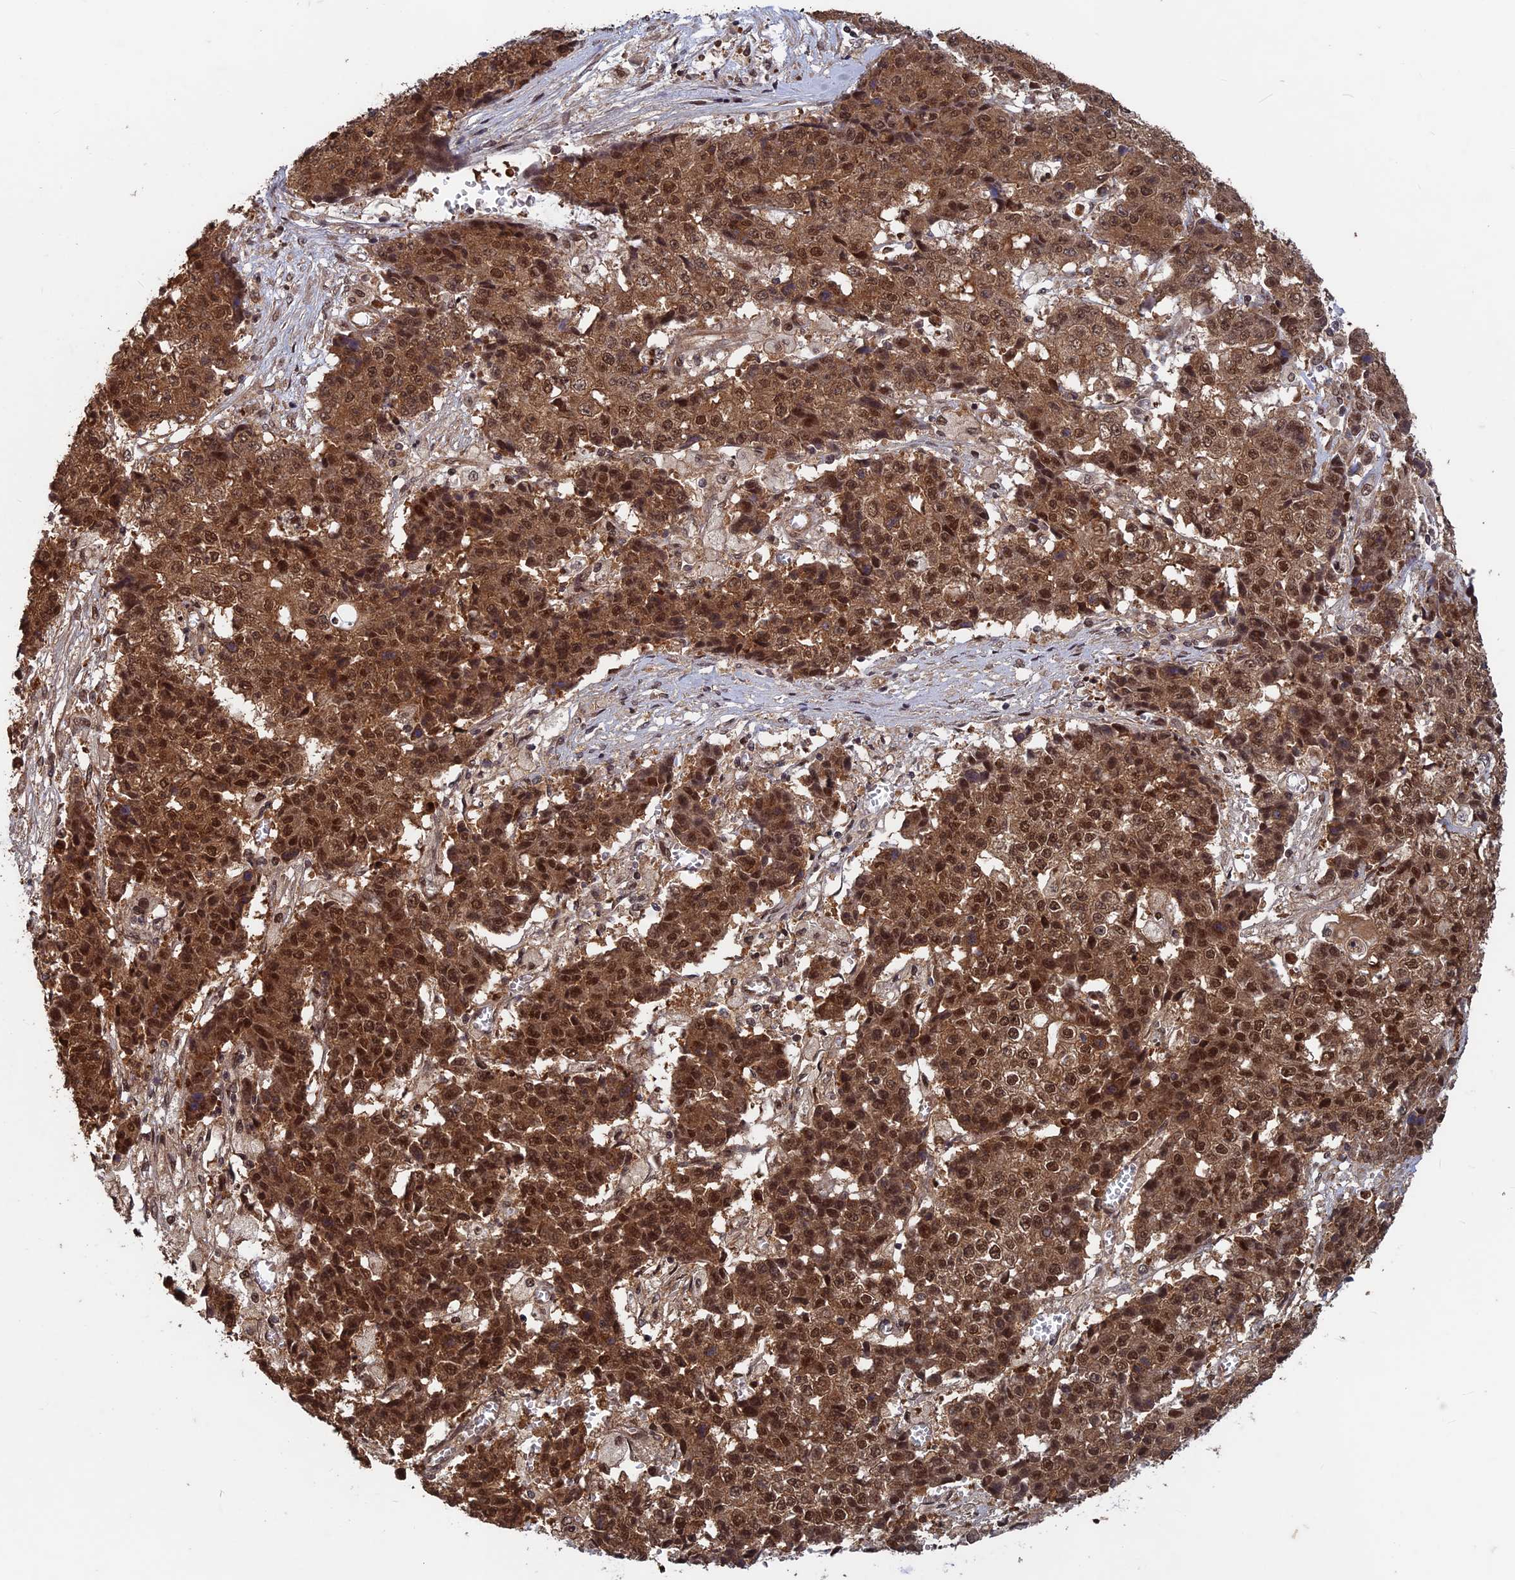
{"staining": {"intensity": "strong", "quantity": ">75%", "location": "cytoplasmic/membranous,nuclear"}, "tissue": "ovarian cancer", "cell_type": "Tumor cells", "image_type": "cancer", "snomed": [{"axis": "morphology", "description": "Carcinoma, endometroid"}, {"axis": "topography", "description": "Ovary"}], "caption": "High-power microscopy captured an immunohistochemistry histopathology image of ovarian endometroid carcinoma, revealing strong cytoplasmic/membranous and nuclear expression in approximately >75% of tumor cells. (Brightfield microscopy of DAB IHC at high magnification).", "gene": "FAM53C", "patient": {"sex": "female", "age": 42}}